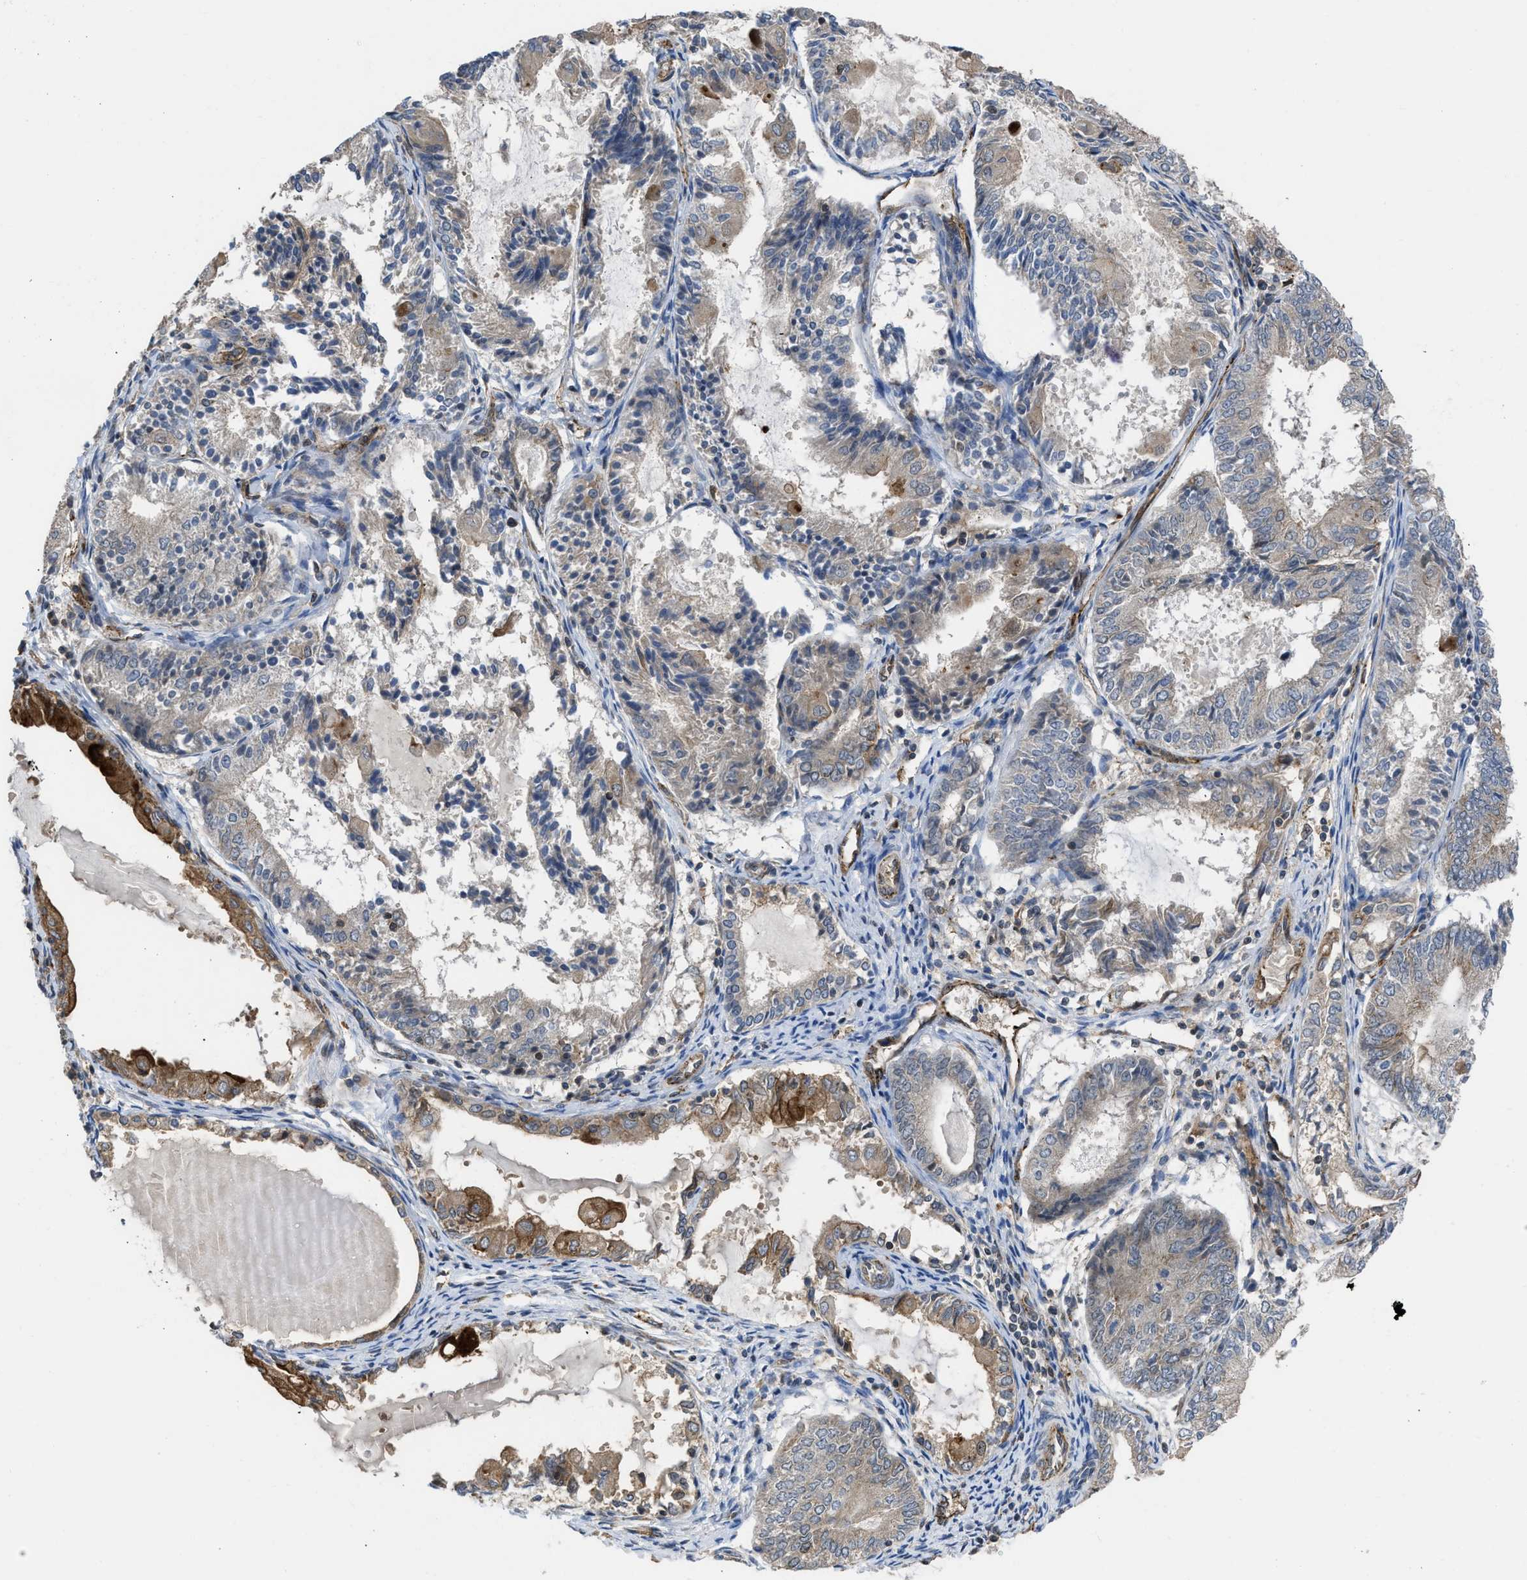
{"staining": {"intensity": "moderate", "quantity": "<25%", "location": "cytoplasmic/membranous"}, "tissue": "endometrial cancer", "cell_type": "Tumor cells", "image_type": "cancer", "snomed": [{"axis": "morphology", "description": "Adenocarcinoma, NOS"}, {"axis": "topography", "description": "Endometrium"}], "caption": "Protein staining displays moderate cytoplasmic/membranous expression in approximately <25% of tumor cells in endometrial adenocarcinoma.", "gene": "GPATCH2L", "patient": {"sex": "female", "age": 81}}